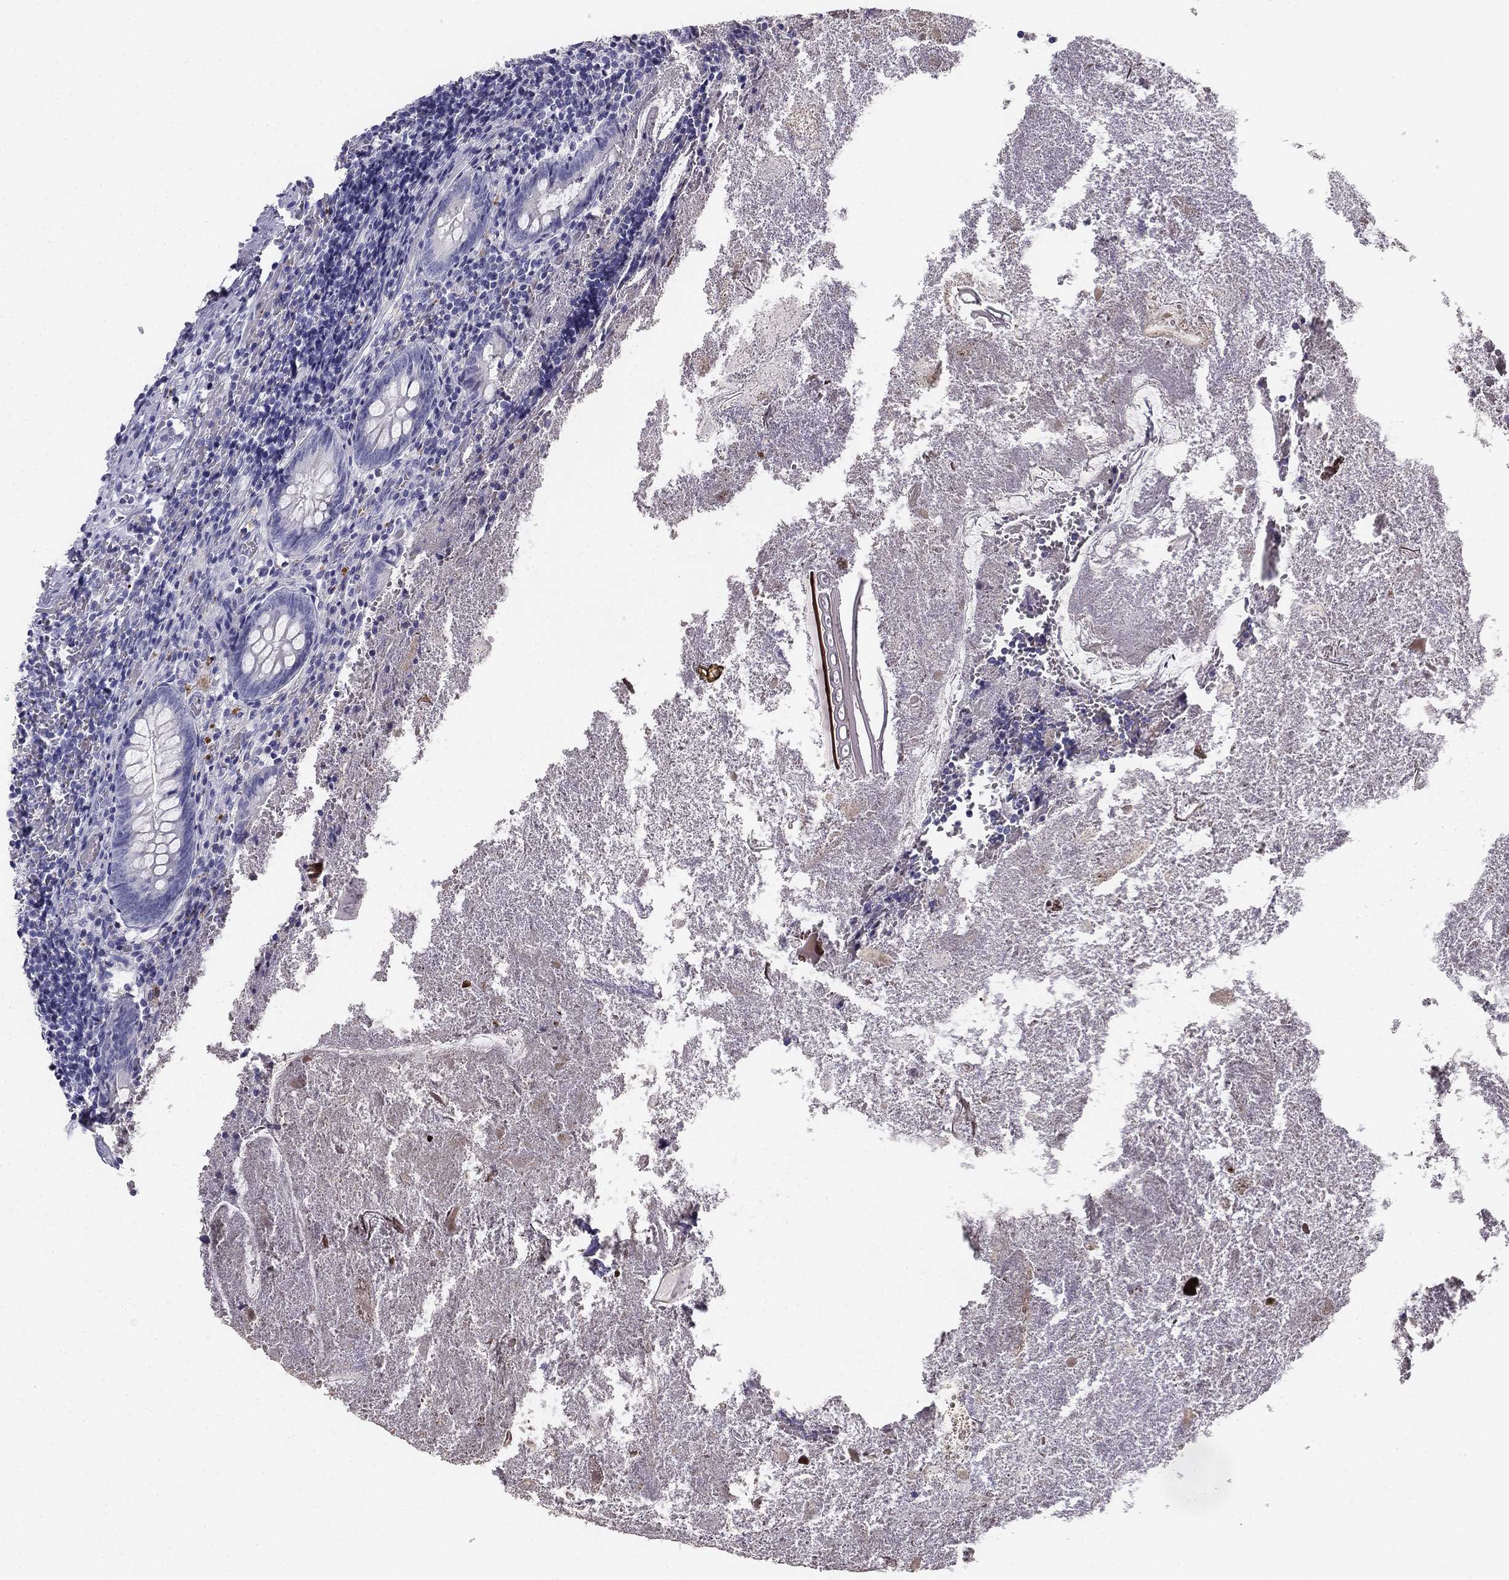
{"staining": {"intensity": "negative", "quantity": "none", "location": "none"}, "tissue": "appendix", "cell_type": "Glandular cells", "image_type": "normal", "snomed": [{"axis": "morphology", "description": "Normal tissue, NOS"}, {"axis": "topography", "description": "Appendix"}], "caption": "Glandular cells show no significant staining in unremarkable appendix. The staining is performed using DAB brown chromogen with nuclei counter-stained in using hematoxylin.", "gene": "ALOXE3", "patient": {"sex": "female", "age": 23}}